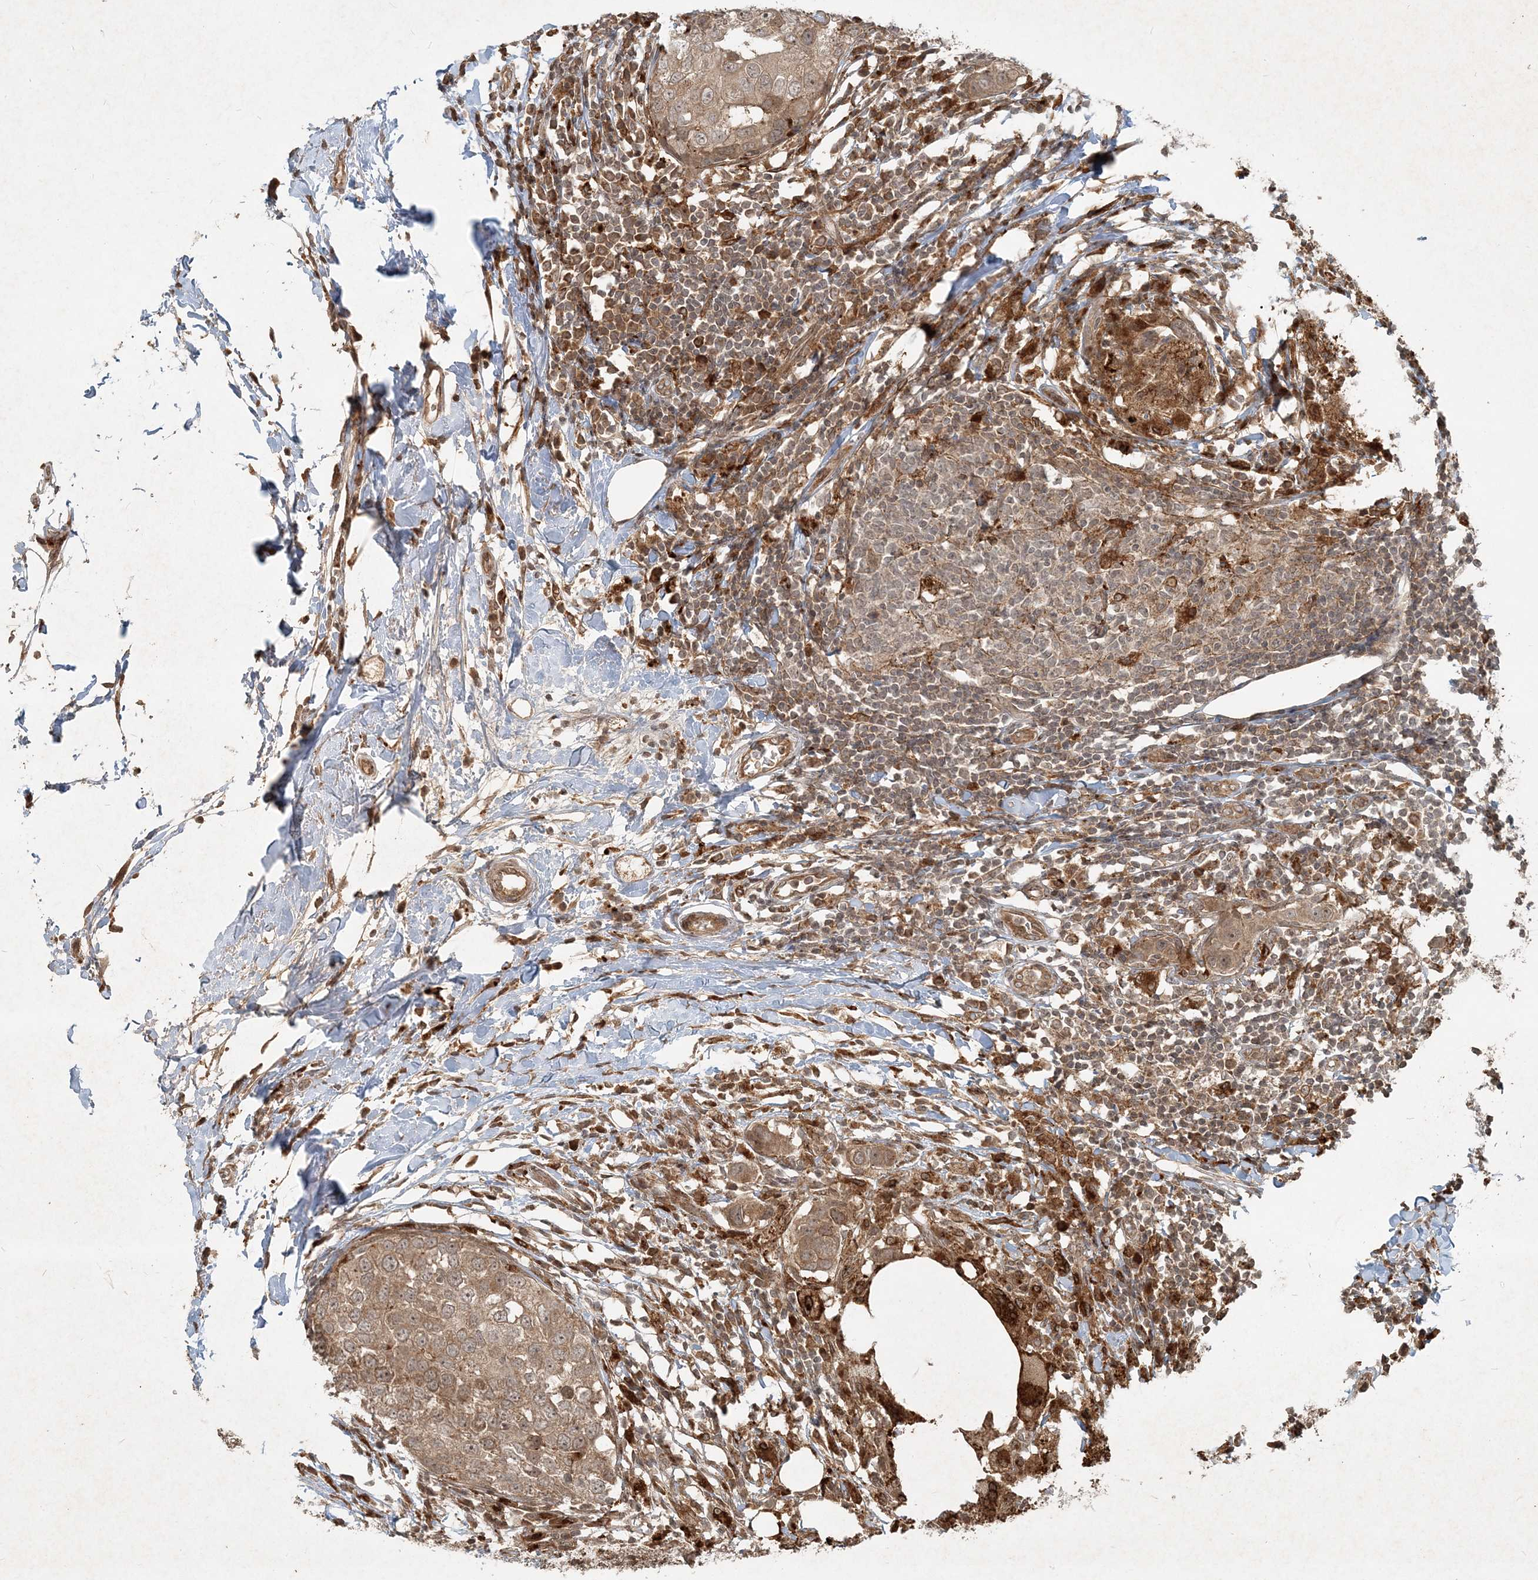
{"staining": {"intensity": "moderate", "quantity": ">75%", "location": "cytoplasmic/membranous"}, "tissue": "breast cancer", "cell_type": "Tumor cells", "image_type": "cancer", "snomed": [{"axis": "morphology", "description": "Duct carcinoma"}, {"axis": "topography", "description": "Breast"}], "caption": "This is a photomicrograph of IHC staining of breast cancer, which shows moderate expression in the cytoplasmic/membranous of tumor cells.", "gene": "NARS1", "patient": {"sex": "female", "age": 27}}